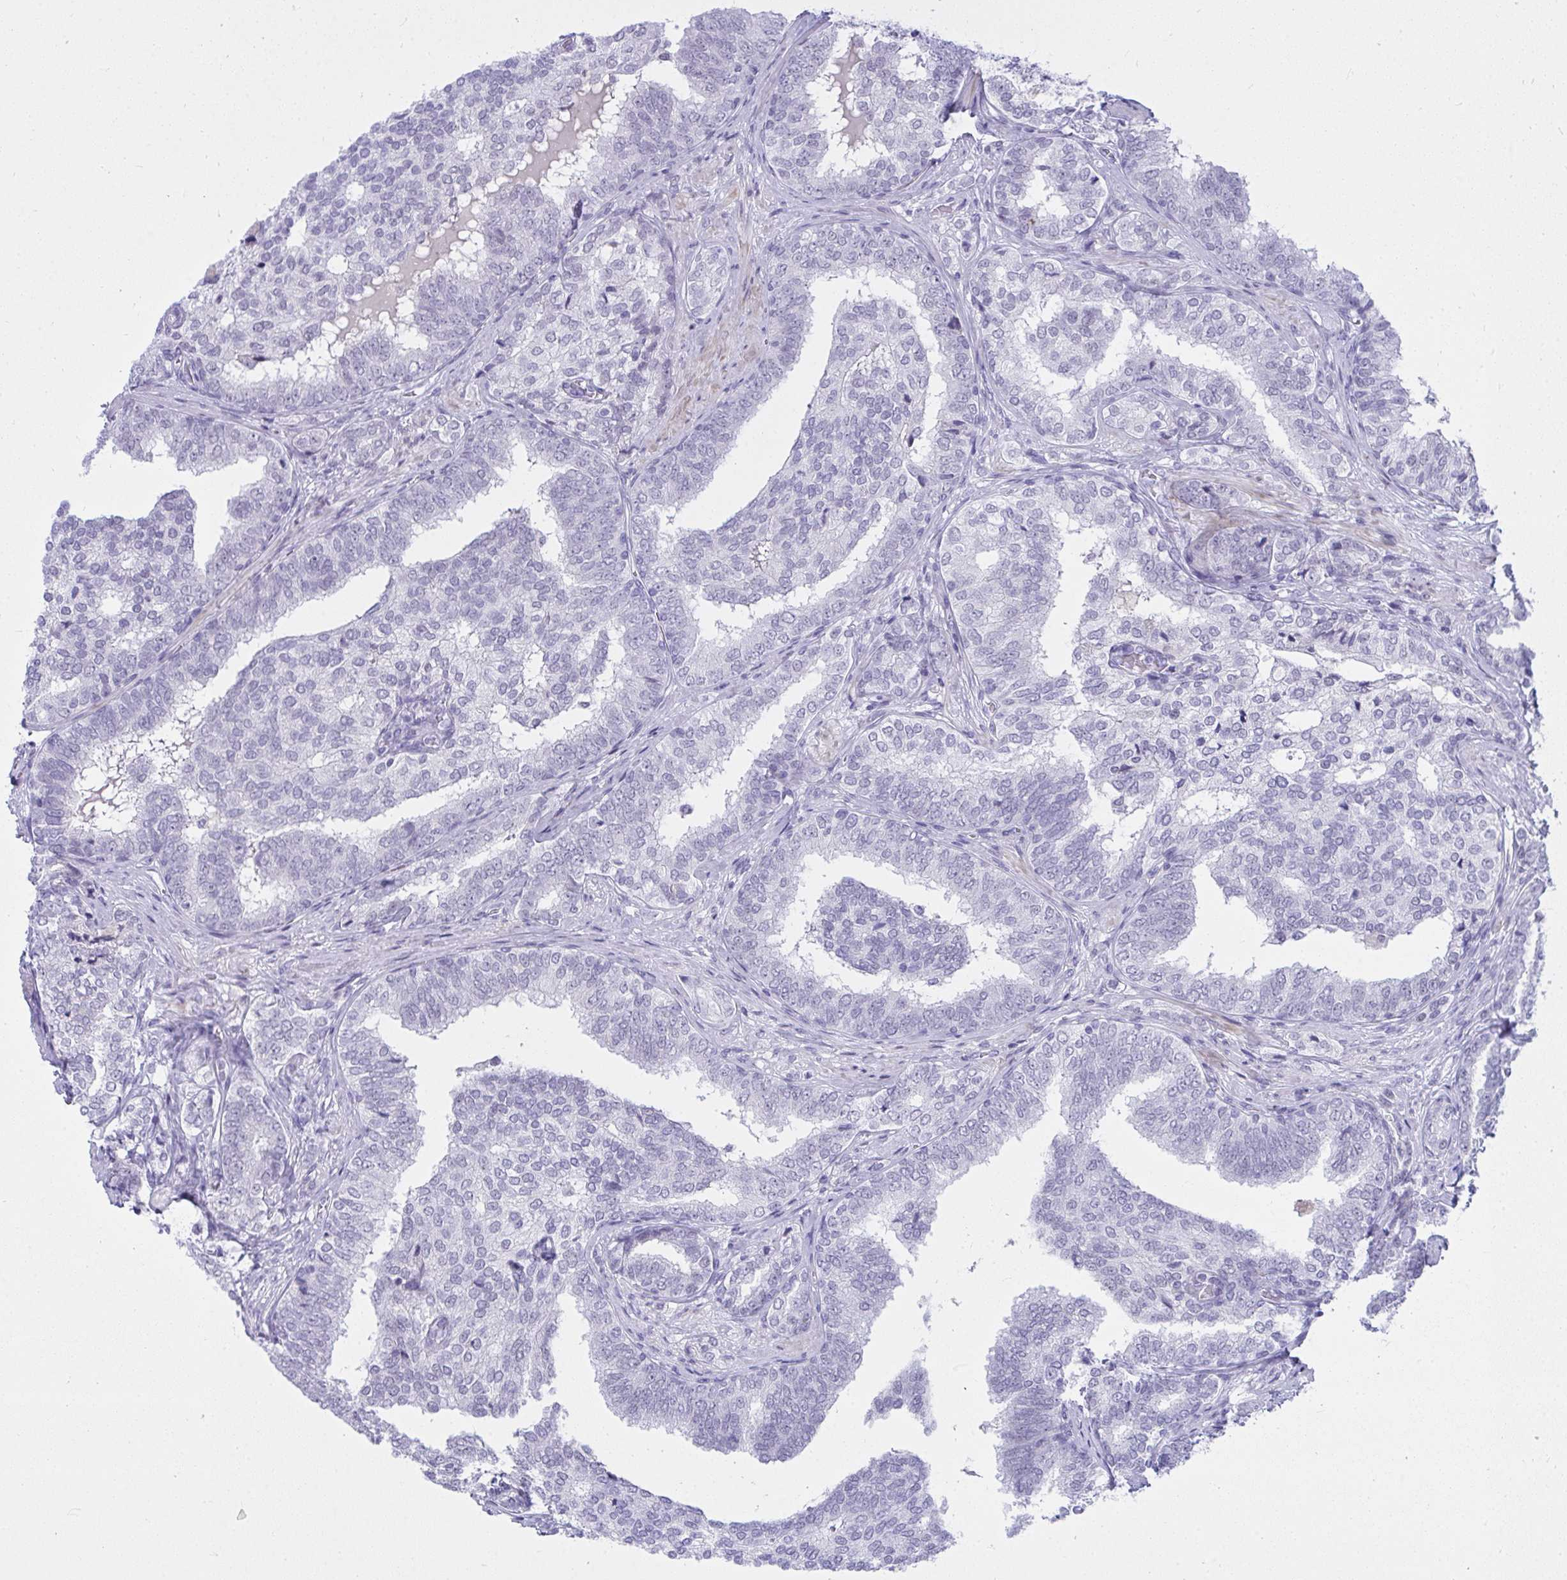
{"staining": {"intensity": "negative", "quantity": "none", "location": "none"}, "tissue": "prostate cancer", "cell_type": "Tumor cells", "image_type": "cancer", "snomed": [{"axis": "morphology", "description": "Adenocarcinoma, High grade"}, {"axis": "topography", "description": "Prostate"}], "caption": "Prostate cancer was stained to show a protein in brown. There is no significant expression in tumor cells. The staining was performed using DAB (3,3'-diaminobenzidine) to visualize the protein expression in brown, while the nuclei were stained in blue with hematoxylin (Magnification: 20x).", "gene": "OR5F1", "patient": {"sex": "male", "age": 72}}